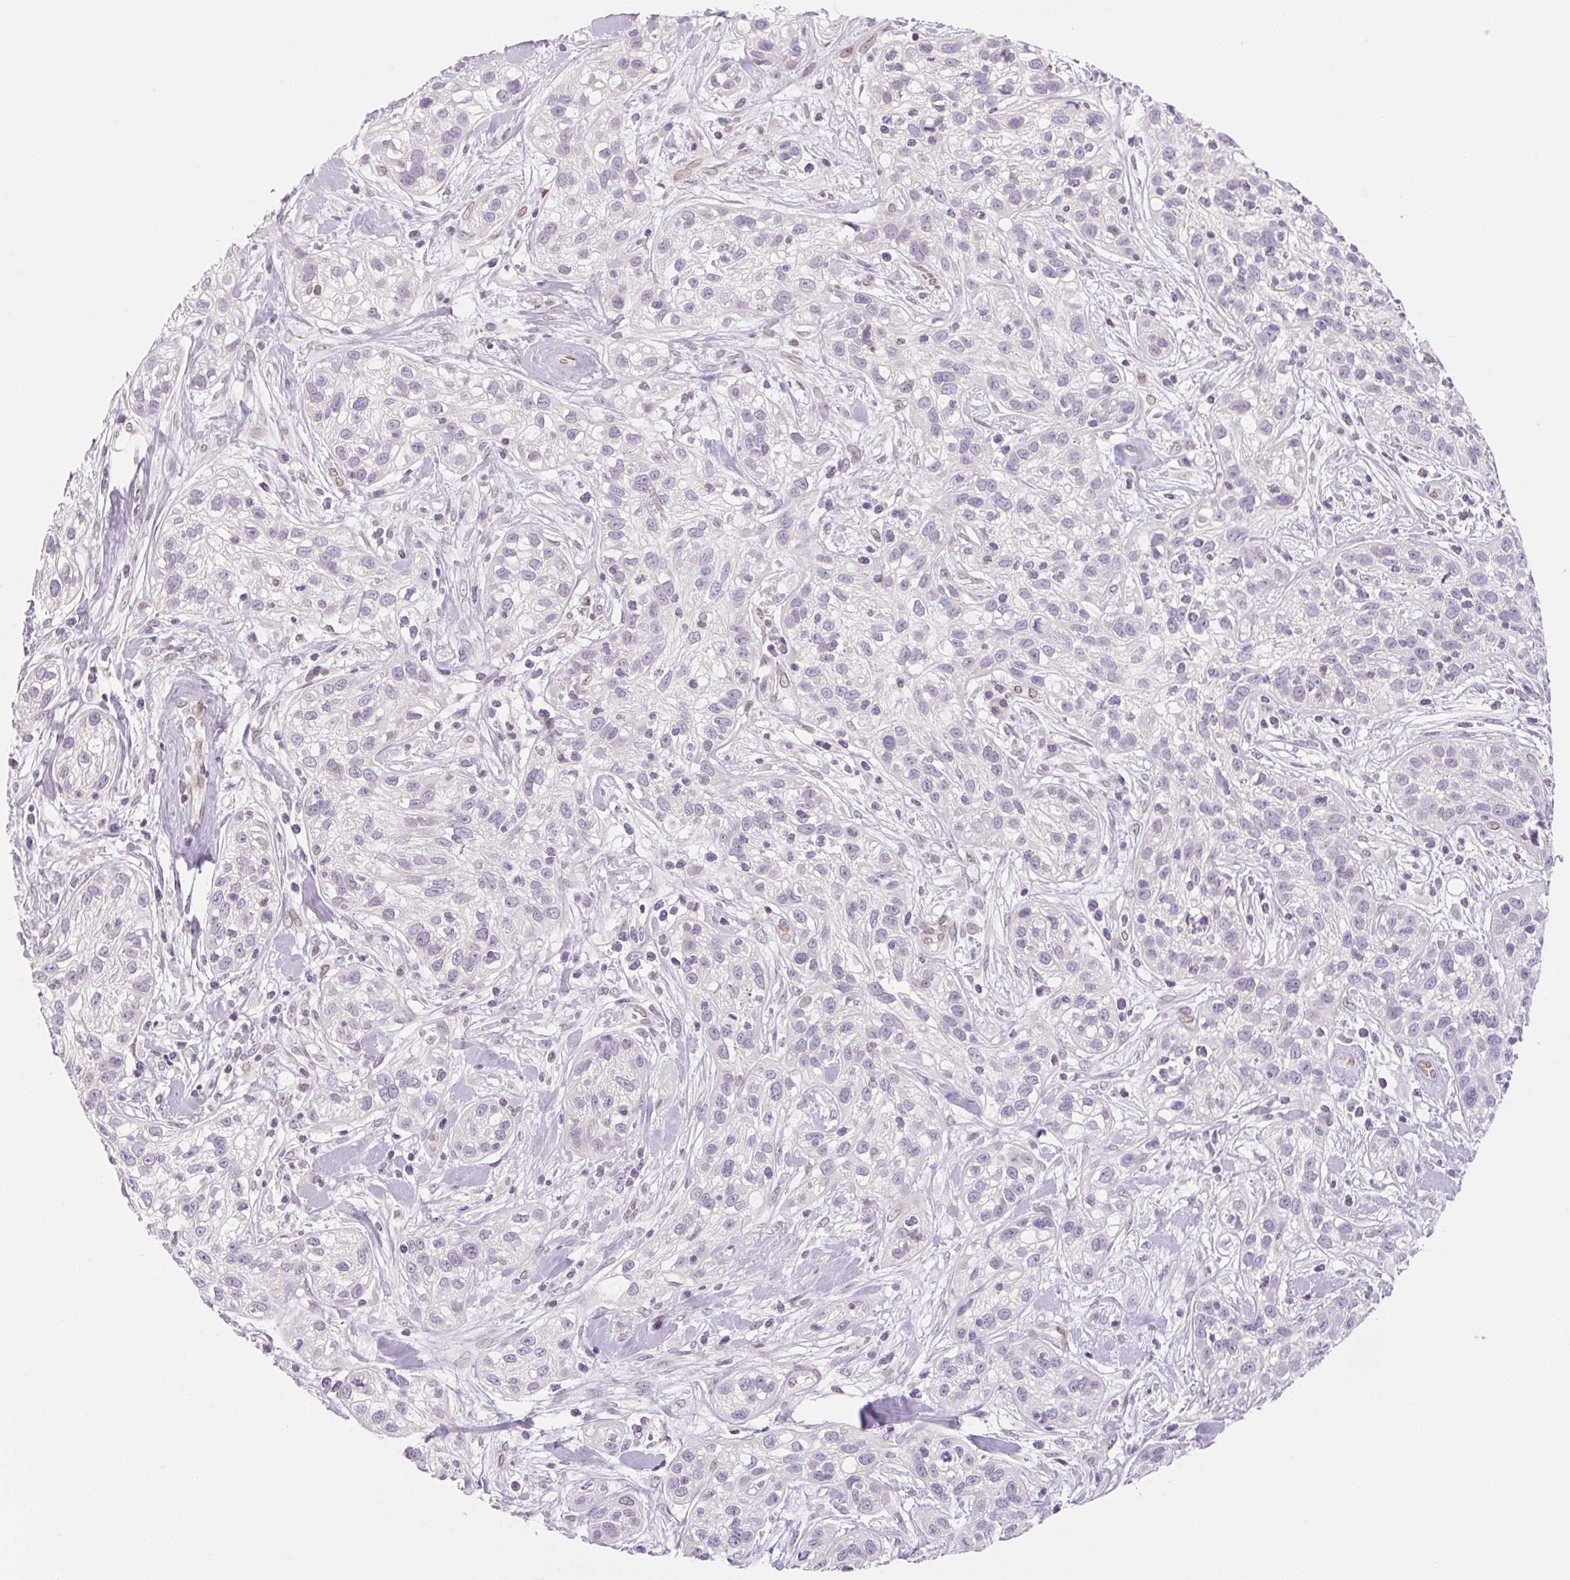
{"staining": {"intensity": "negative", "quantity": "none", "location": "none"}, "tissue": "skin cancer", "cell_type": "Tumor cells", "image_type": "cancer", "snomed": [{"axis": "morphology", "description": "Squamous cell carcinoma, NOS"}, {"axis": "topography", "description": "Skin"}], "caption": "The histopathology image displays no staining of tumor cells in skin squamous cell carcinoma.", "gene": "SYNE3", "patient": {"sex": "male", "age": 82}}